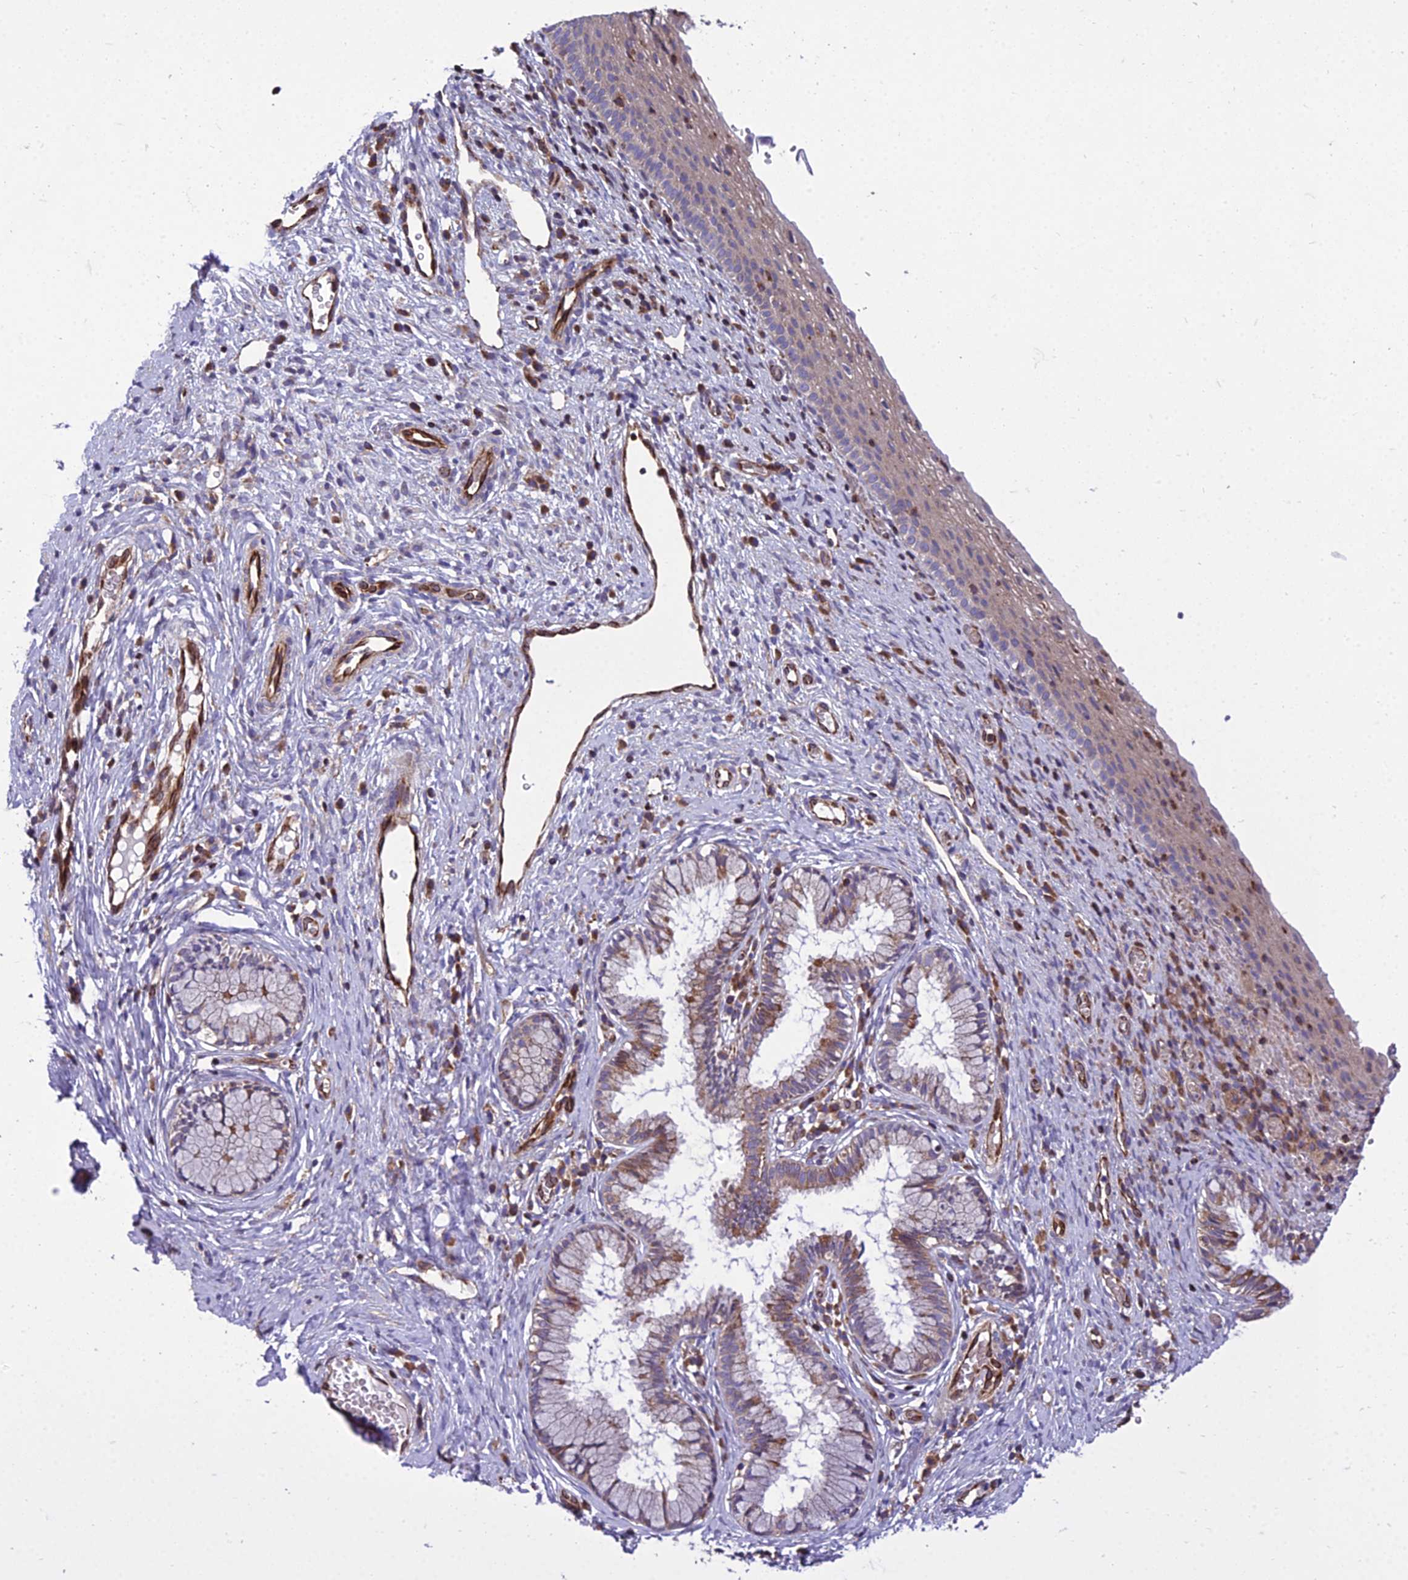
{"staining": {"intensity": "moderate", "quantity": "<25%", "location": "cytoplasmic/membranous"}, "tissue": "cervix", "cell_type": "Glandular cells", "image_type": "normal", "snomed": [{"axis": "morphology", "description": "Normal tissue, NOS"}, {"axis": "topography", "description": "Cervix"}], "caption": "Immunohistochemical staining of unremarkable human cervix demonstrates low levels of moderate cytoplasmic/membranous positivity in about <25% of glandular cells. Immunohistochemistry stains the protein of interest in brown and the nuclei are stained blue.", "gene": "GIMAP1", "patient": {"sex": "female", "age": 27}}